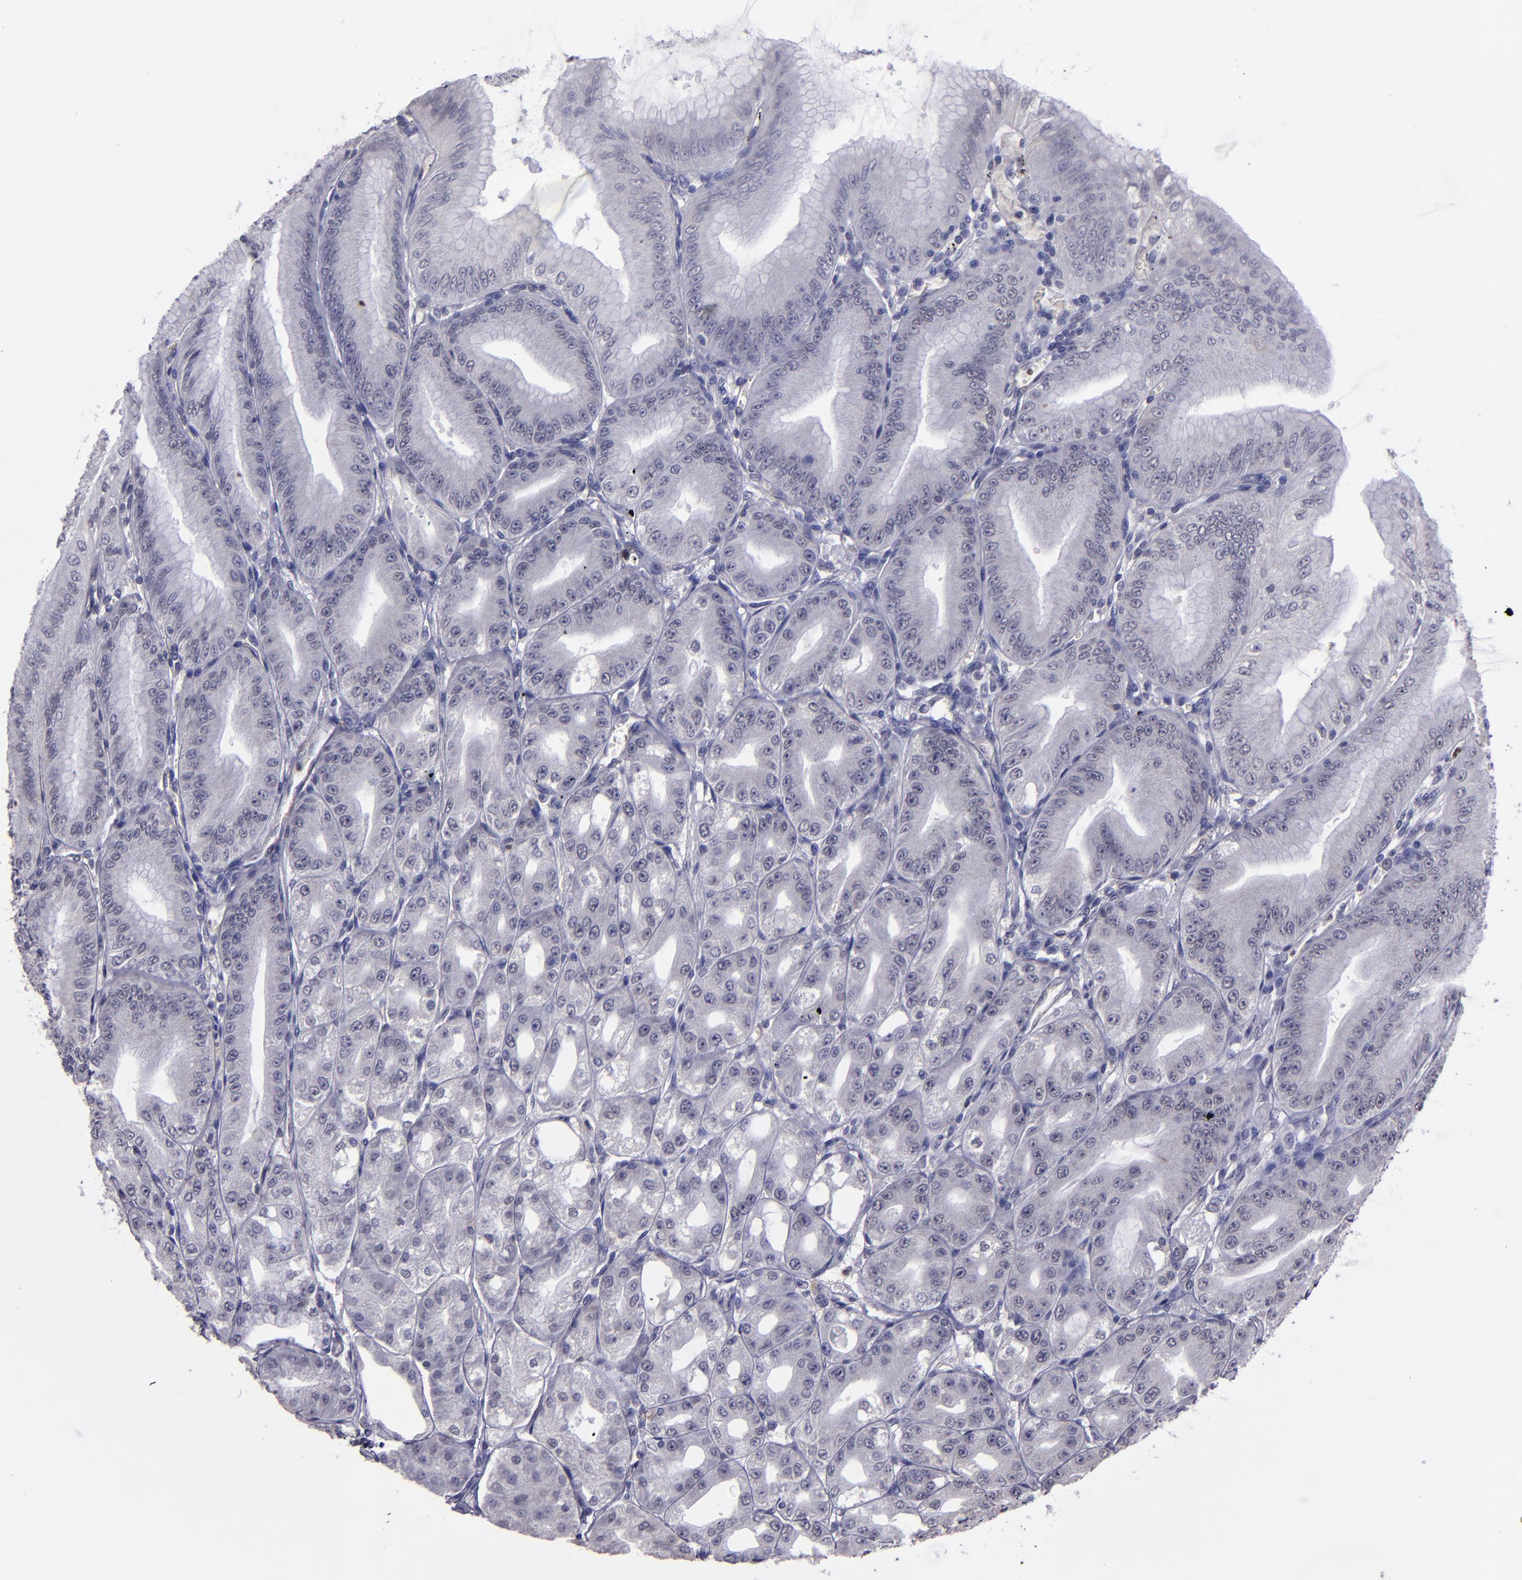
{"staining": {"intensity": "negative", "quantity": "none", "location": "none"}, "tissue": "stomach", "cell_type": "Glandular cells", "image_type": "normal", "snomed": [{"axis": "morphology", "description": "Normal tissue, NOS"}, {"axis": "topography", "description": "Stomach, lower"}], "caption": "Stomach stained for a protein using IHC reveals no expression glandular cells.", "gene": "CEBPE", "patient": {"sex": "male", "age": 71}}